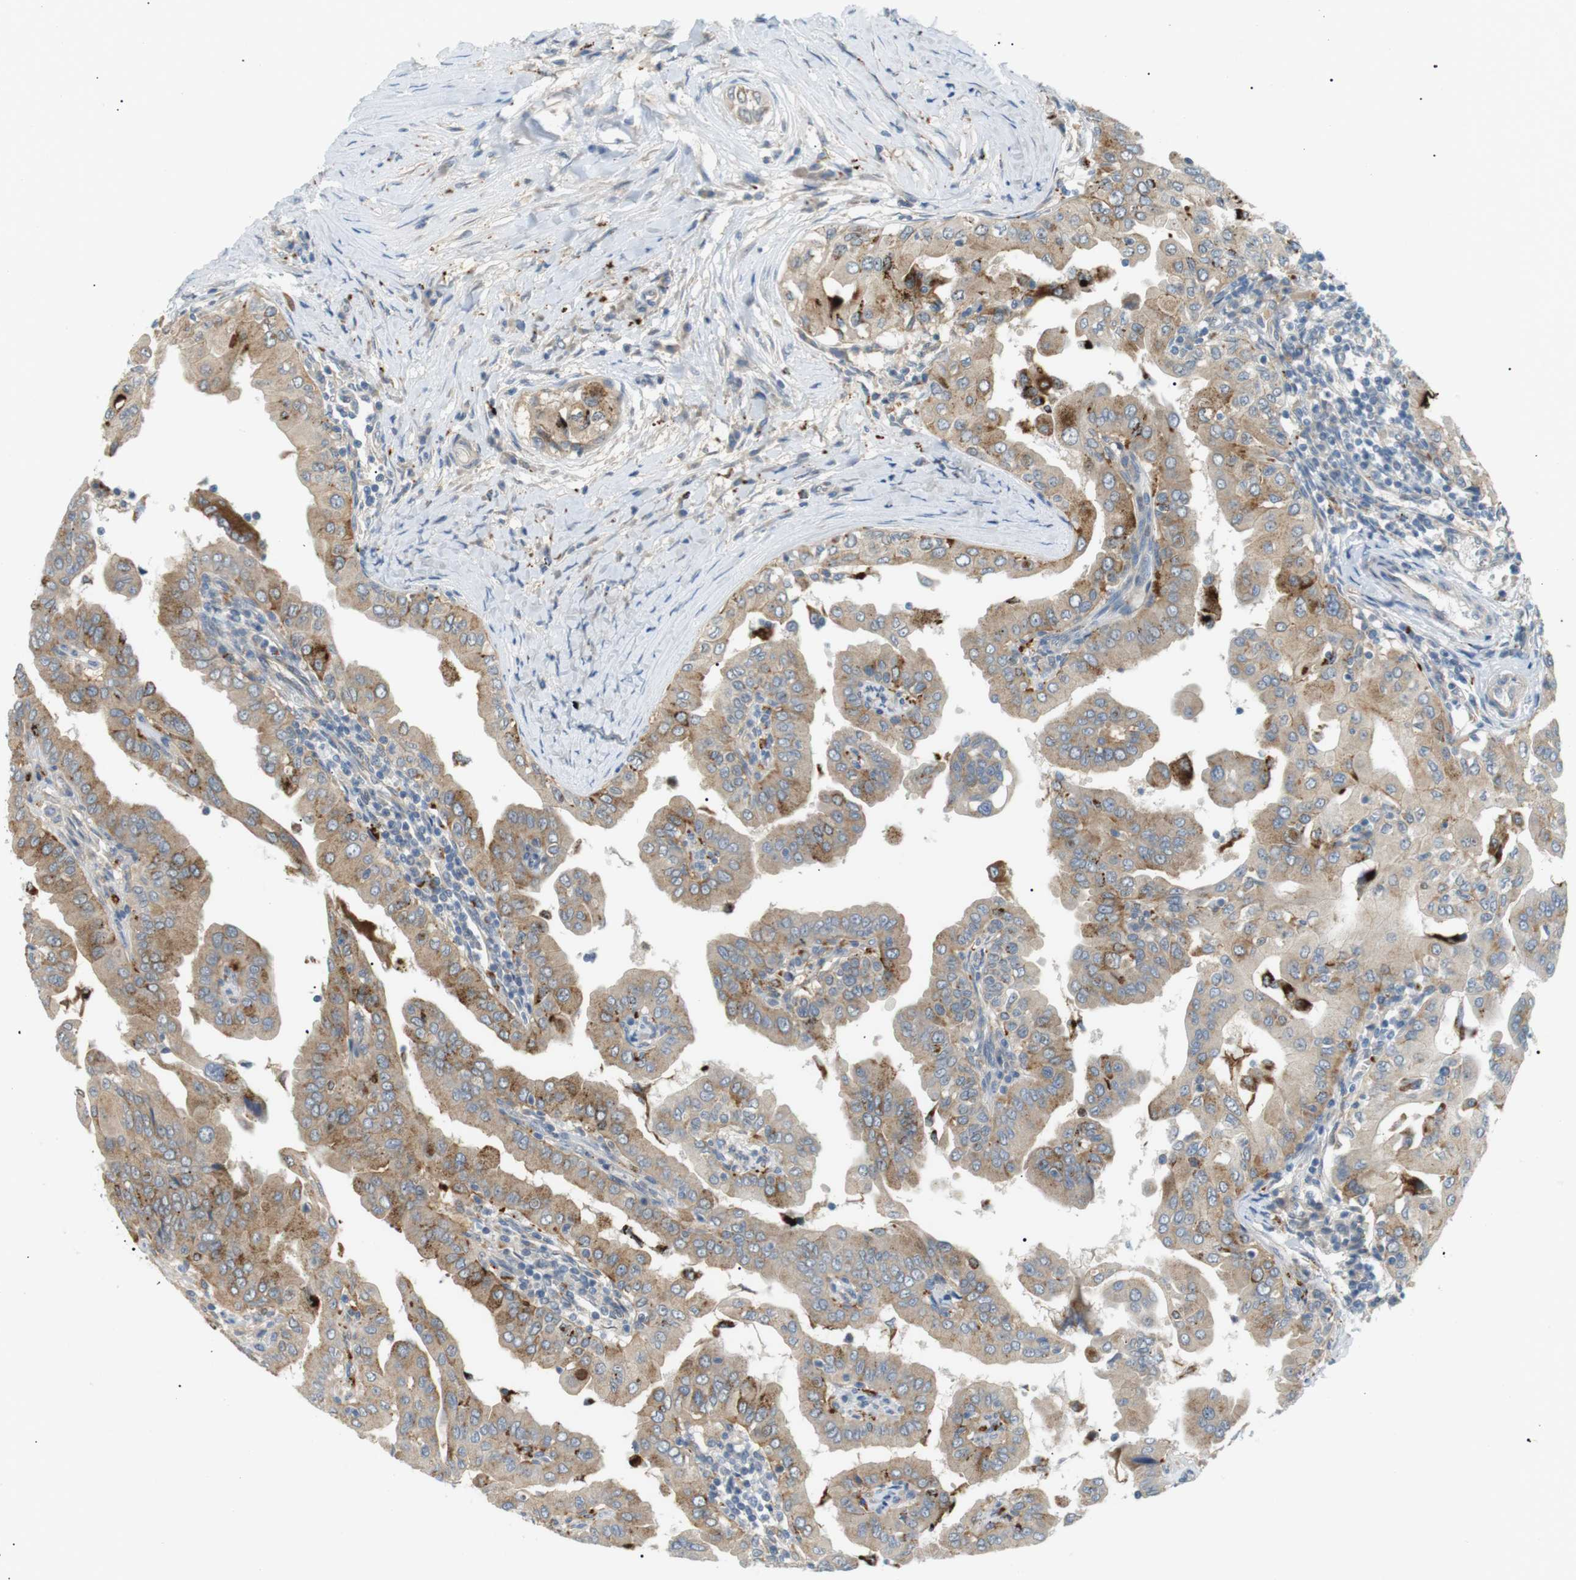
{"staining": {"intensity": "weak", "quantity": ">75%", "location": "cytoplasmic/membranous"}, "tissue": "thyroid cancer", "cell_type": "Tumor cells", "image_type": "cancer", "snomed": [{"axis": "morphology", "description": "Papillary adenocarcinoma, NOS"}, {"axis": "topography", "description": "Thyroid gland"}], "caption": "Immunohistochemistry (DAB (3,3'-diaminobenzidine)) staining of human papillary adenocarcinoma (thyroid) reveals weak cytoplasmic/membranous protein staining in approximately >75% of tumor cells. (Stains: DAB (3,3'-diaminobenzidine) in brown, nuclei in blue, Microscopy: brightfield microscopy at high magnification).", "gene": "B4GALNT2", "patient": {"sex": "male", "age": 33}}